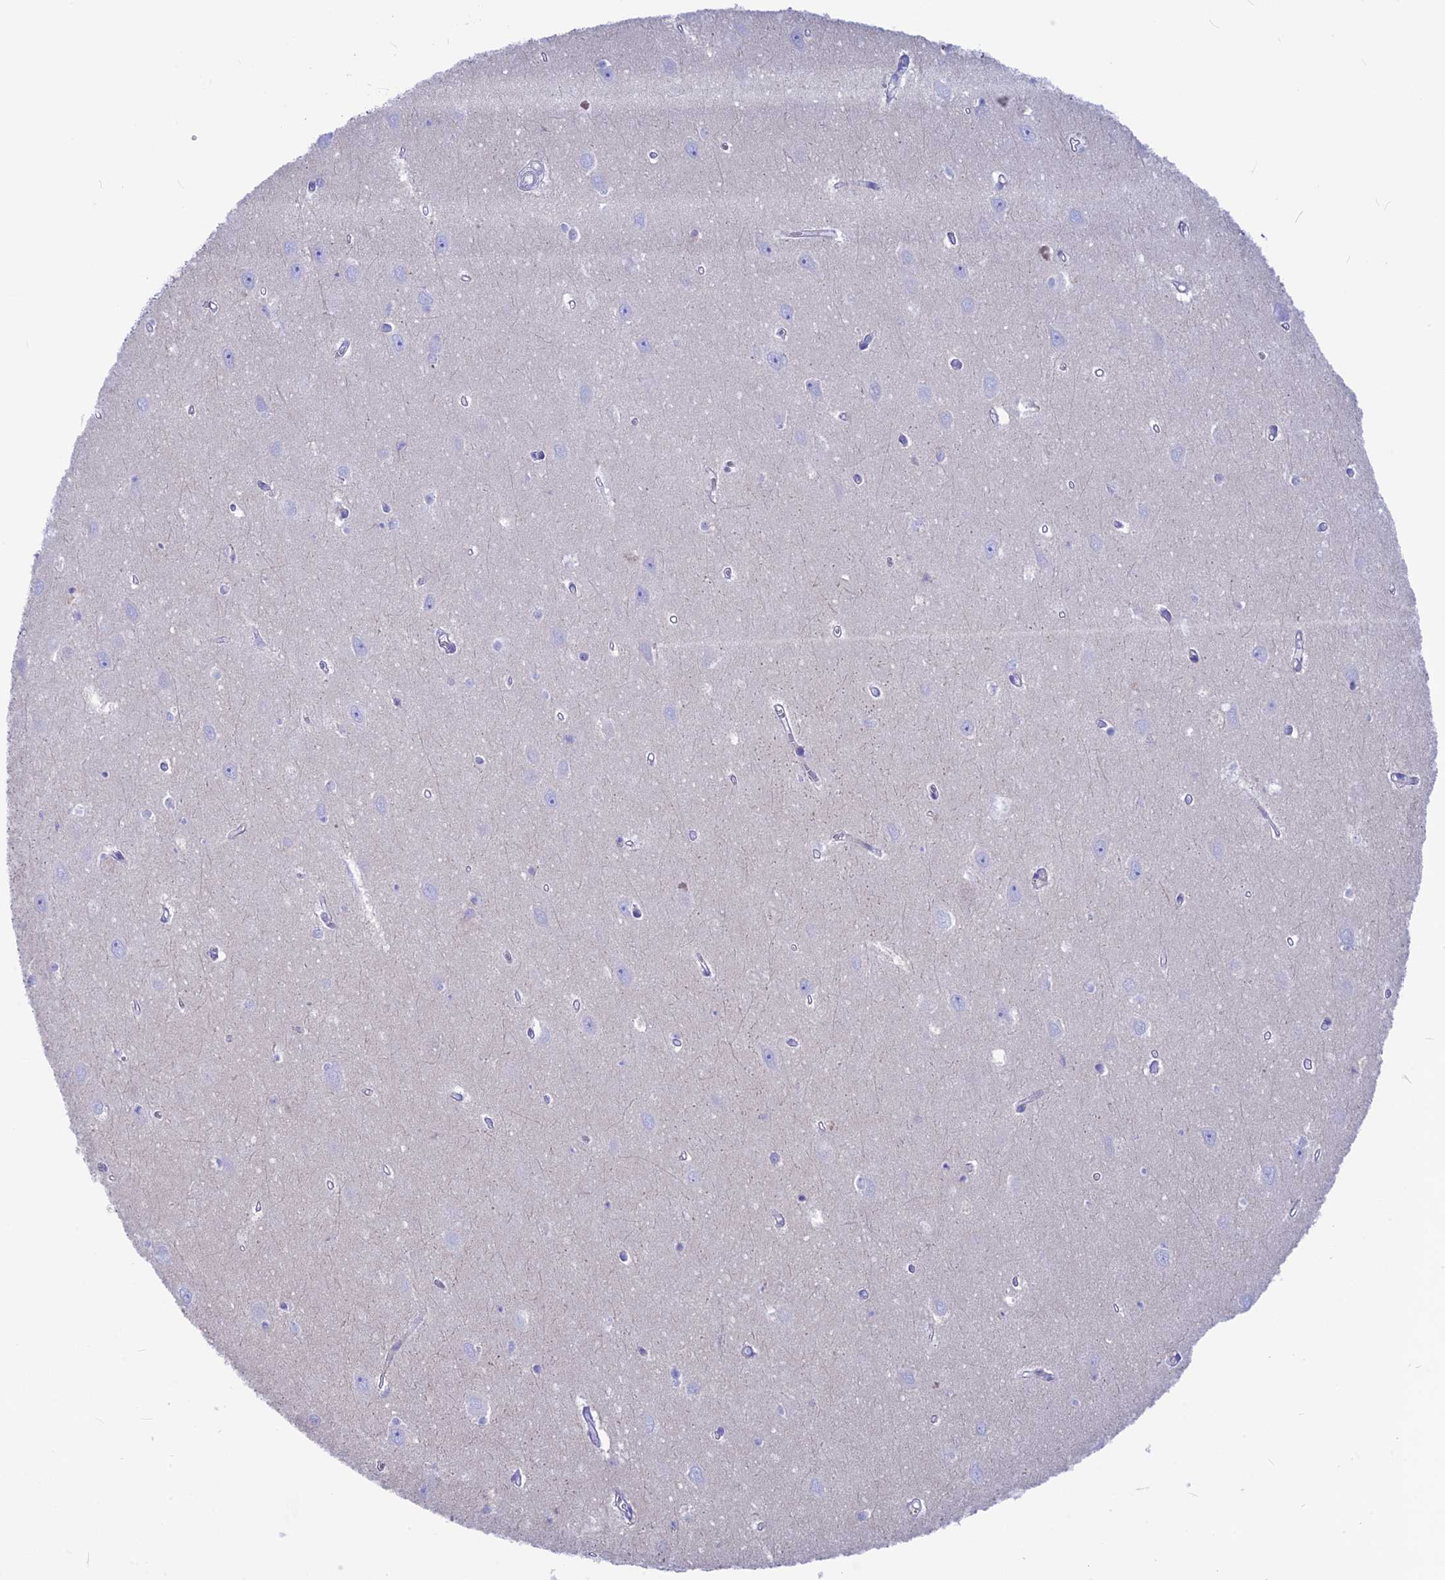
{"staining": {"intensity": "negative", "quantity": "none", "location": "none"}, "tissue": "hippocampus", "cell_type": "Glial cells", "image_type": "normal", "snomed": [{"axis": "morphology", "description": "Normal tissue, NOS"}, {"axis": "topography", "description": "Hippocampus"}], "caption": "High power microscopy image of an IHC image of unremarkable hippocampus, revealing no significant expression in glial cells.", "gene": "GNGT2", "patient": {"sex": "female", "age": 64}}